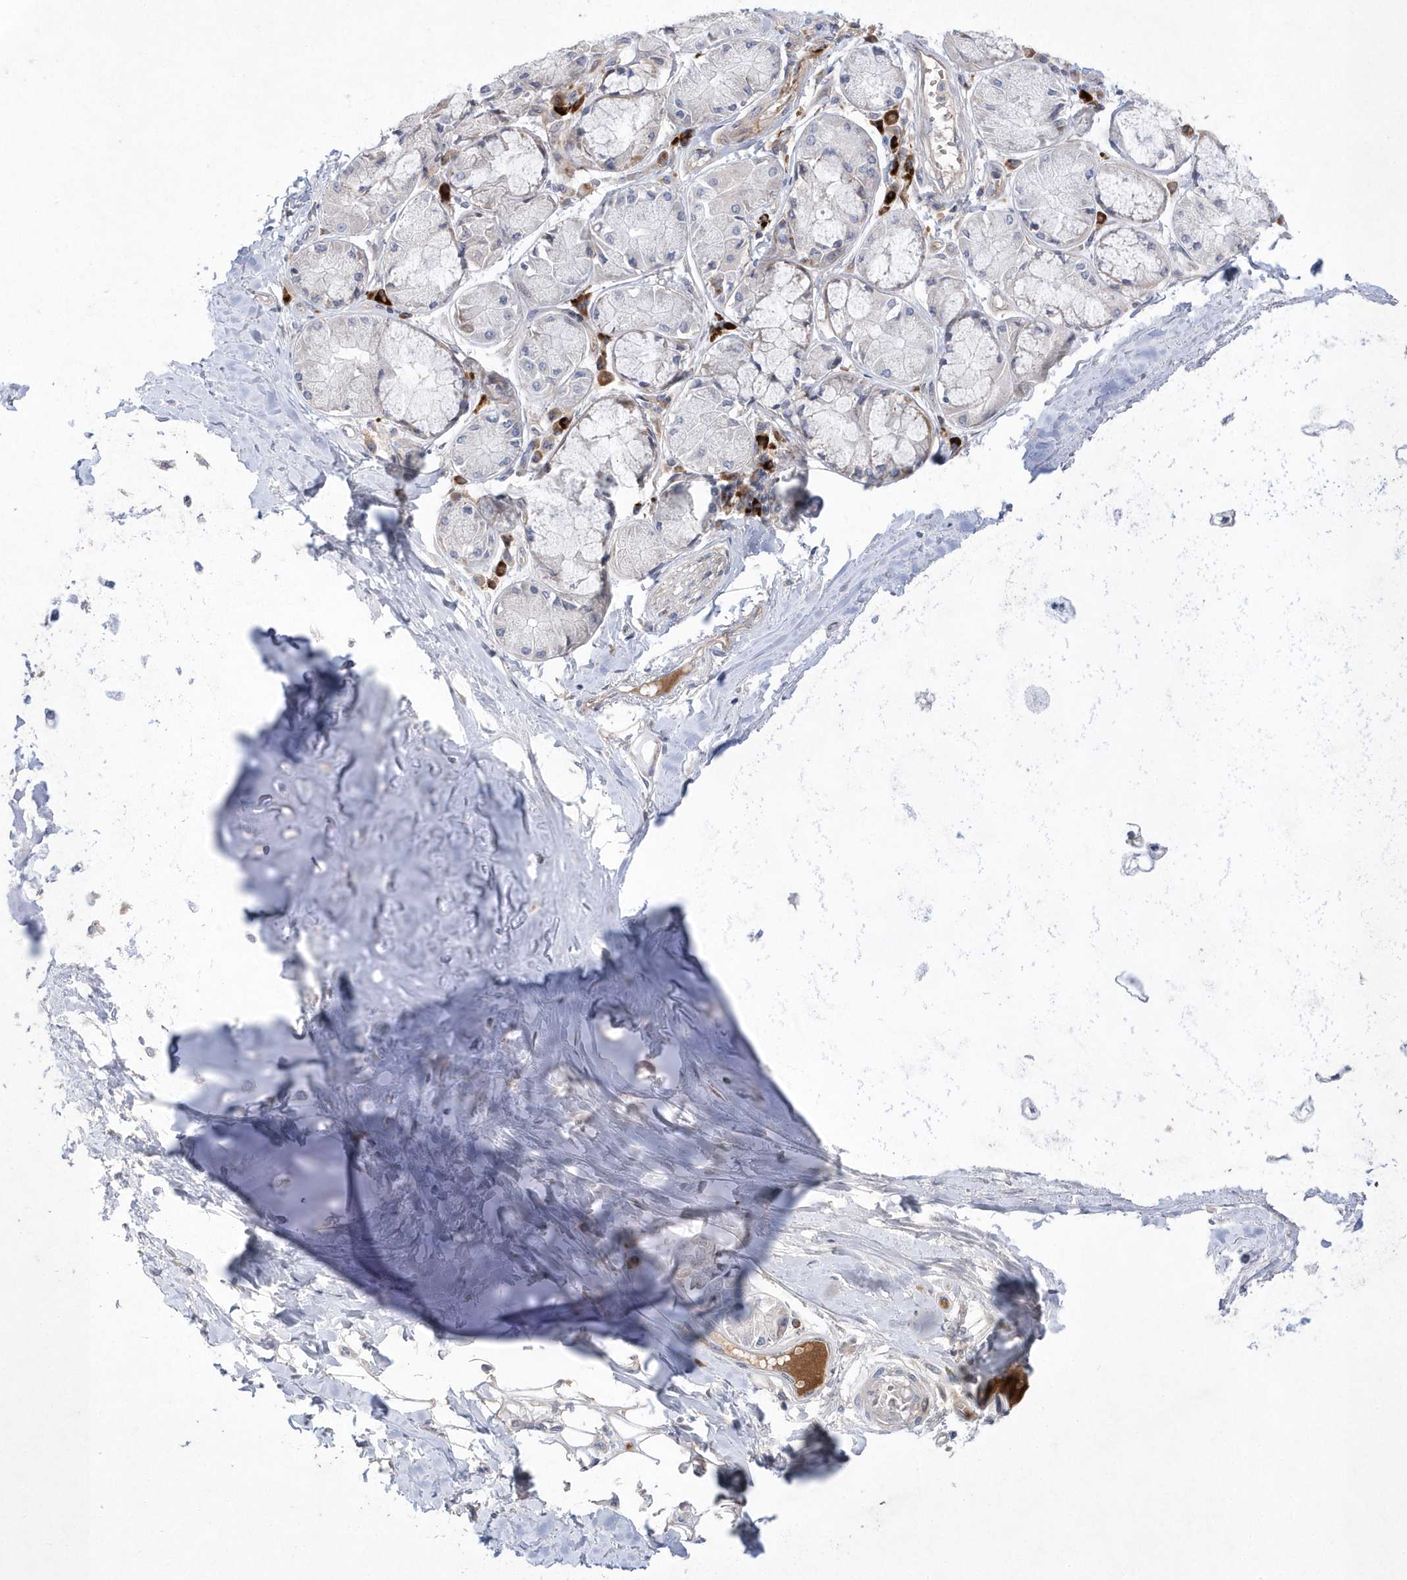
{"staining": {"intensity": "weak", "quantity": "25%-75%", "location": "cytoplasmic/membranous"}, "tissue": "adipose tissue", "cell_type": "Adipocytes", "image_type": "normal", "snomed": [{"axis": "morphology", "description": "Normal tissue, NOS"}, {"axis": "topography", "description": "Cartilage tissue"}, {"axis": "topography", "description": "Bronchus"}, {"axis": "topography", "description": "Lung"}, {"axis": "topography", "description": "Peripheral nerve tissue"}], "caption": "Brown immunohistochemical staining in normal adipose tissue displays weak cytoplasmic/membranous staining in approximately 25%-75% of adipocytes.", "gene": "TMEM132B", "patient": {"sex": "female", "age": 49}}